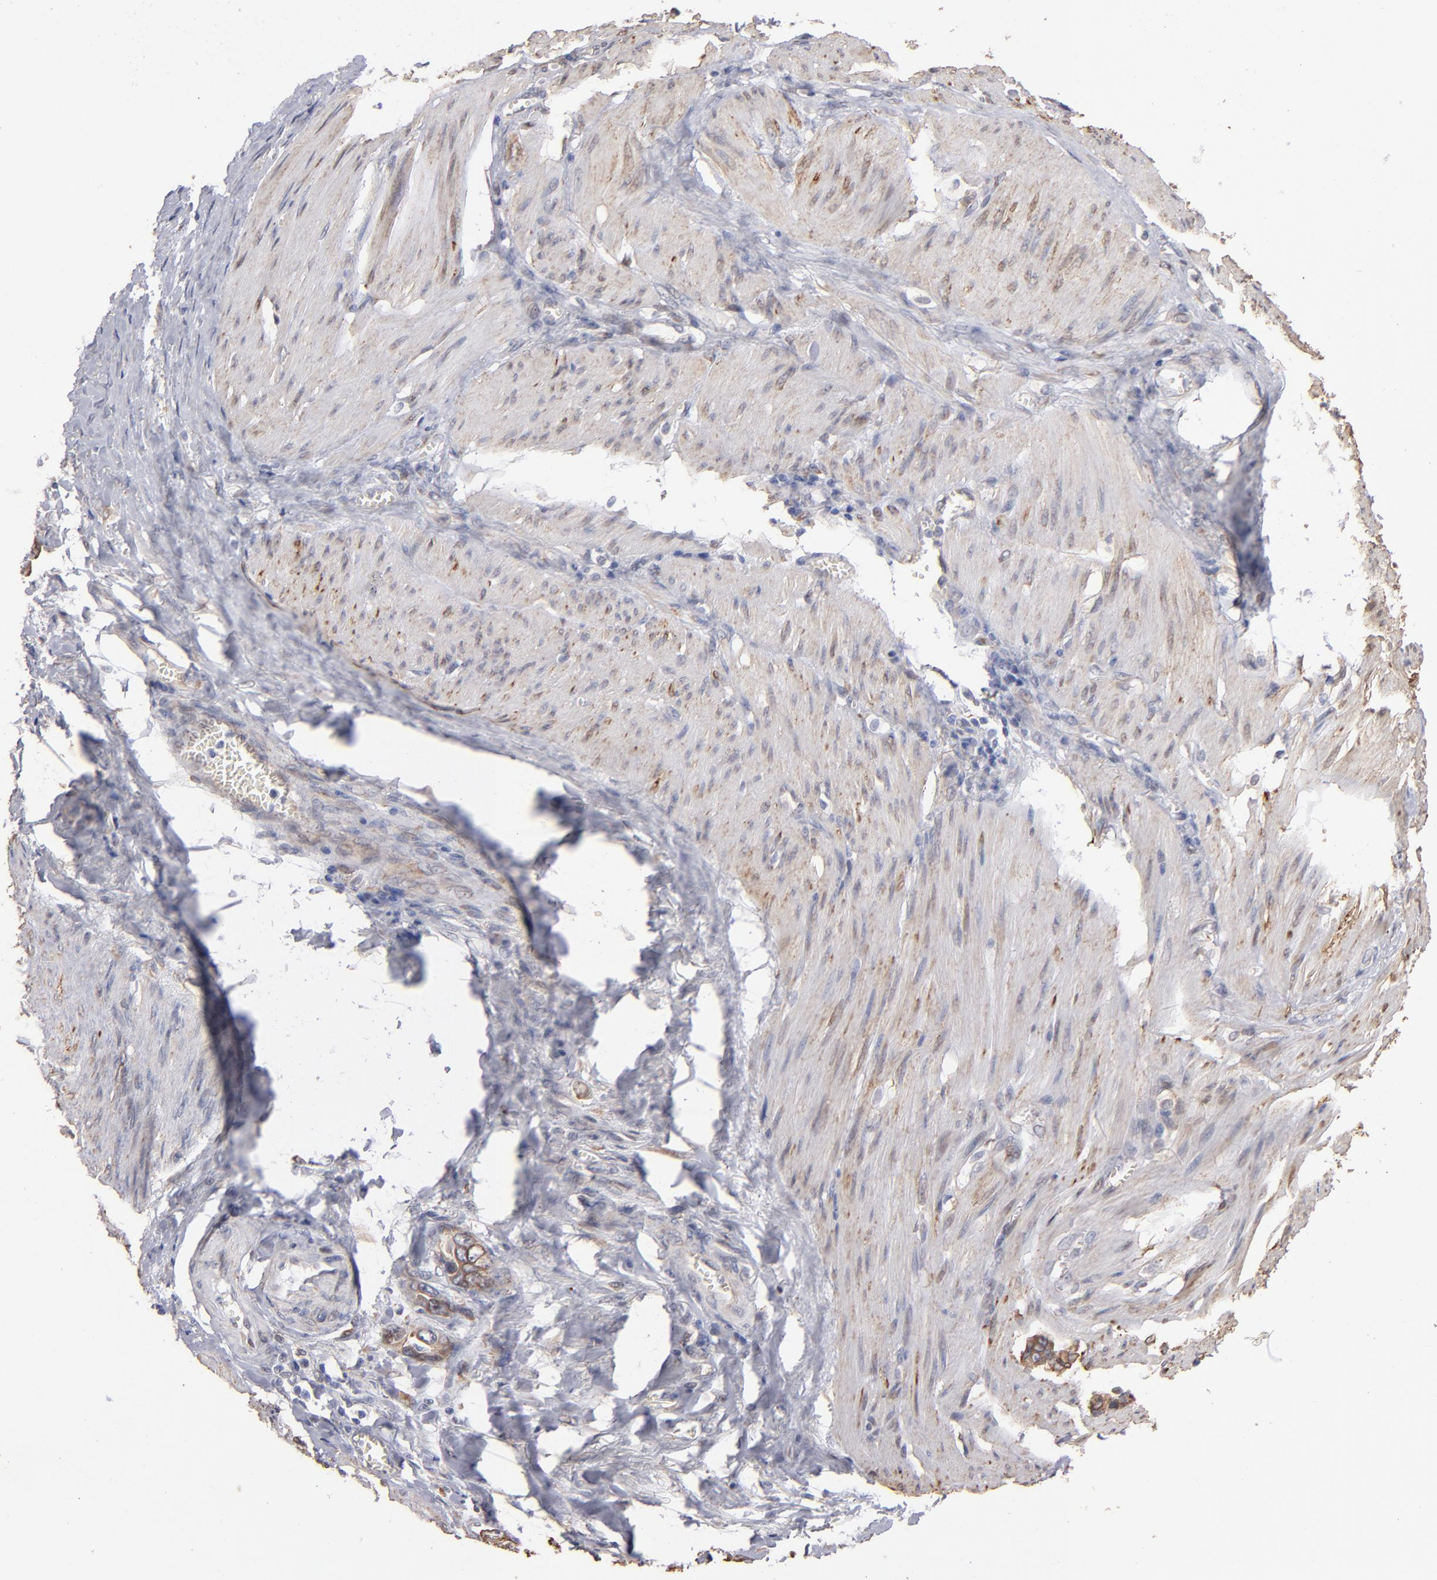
{"staining": {"intensity": "moderate", "quantity": ">75%", "location": "cytoplasmic/membranous"}, "tissue": "stomach cancer", "cell_type": "Tumor cells", "image_type": "cancer", "snomed": [{"axis": "morphology", "description": "Adenocarcinoma, NOS"}, {"axis": "topography", "description": "Stomach"}], "caption": "Tumor cells demonstrate medium levels of moderate cytoplasmic/membranous positivity in approximately >75% of cells in human adenocarcinoma (stomach).", "gene": "PGRMC1", "patient": {"sex": "male", "age": 78}}